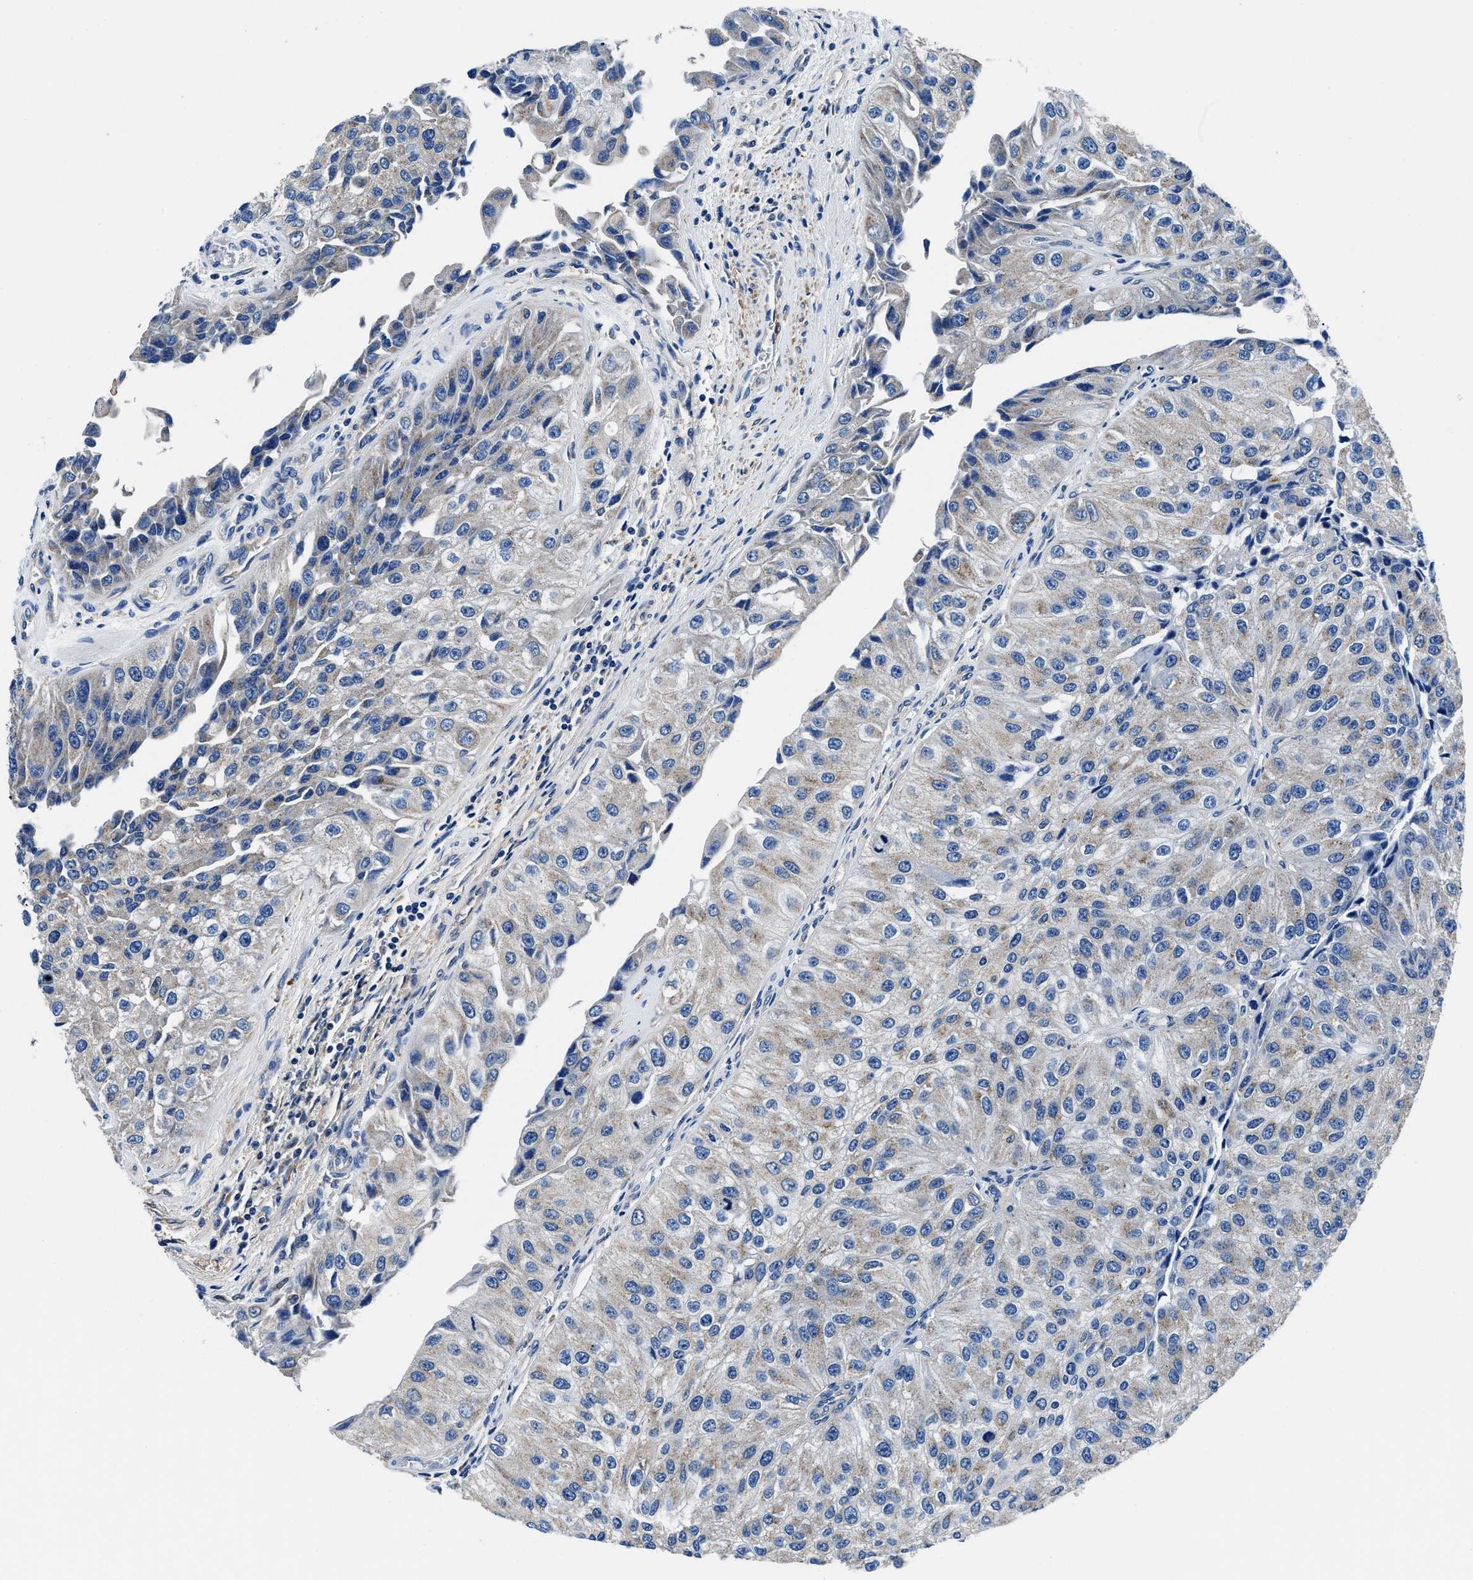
{"staining": {"intensity": "weak", "quantity": "25%-75%", "location": "cytoplasmic/membranous"}, "tissue": "urothelial cancer", "cell_type": "Tumor cells", "image_type": "cancer", "snomed": [{"axis": "morphology", "description": "Urothelial carcinoma, High grade"}, {"axis": "topography", "description": "Kidney"}, {"axis": "topography", "description": "Urinary bladder"}], "caption": "Tumor cells display low levels of weak cytoplasmic/membranous expression in approximately 25%-75% of cells in urothelial carcinoma (high-grade).", "gene": "NEU1", "patient": {"sex": "male", "age": 77}}